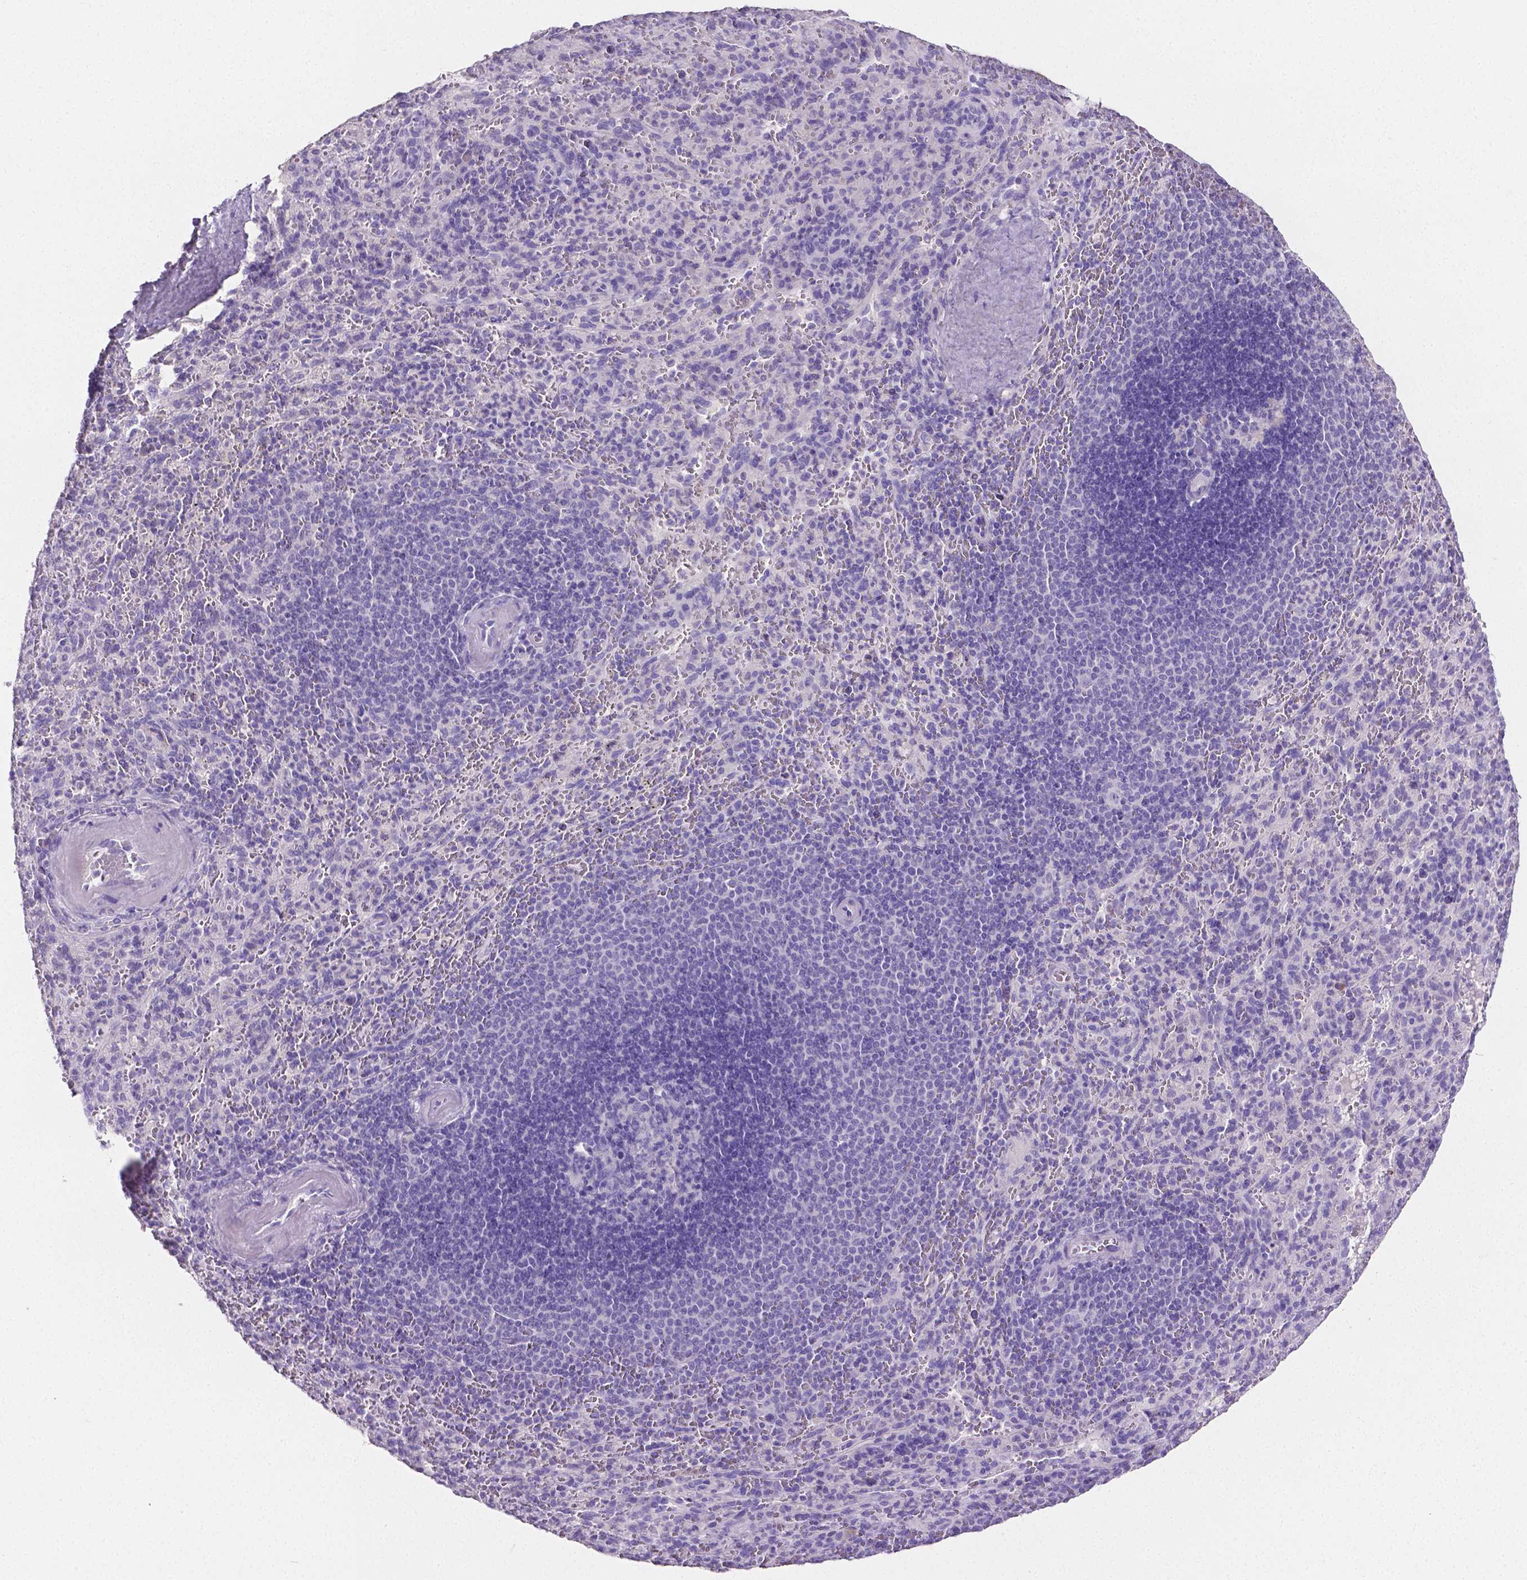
{"staining": {"intensity": "negative", "quantity": "none", "location": "none"}, "tissue": "spleen", "cell_type": "Cells in red pulp", "image_type": "normal", "snomed": [{"axis": "morphology", "description": "Normal tissue, NOS"}, {"axis": "topography", "description": "Spleen"}], "caption": "Spleen stained for a protein using IHC reveals no positivity cells in red pulp.", "gene": "SLC22A2", "patient": {"sex": "male", "age": 57}}